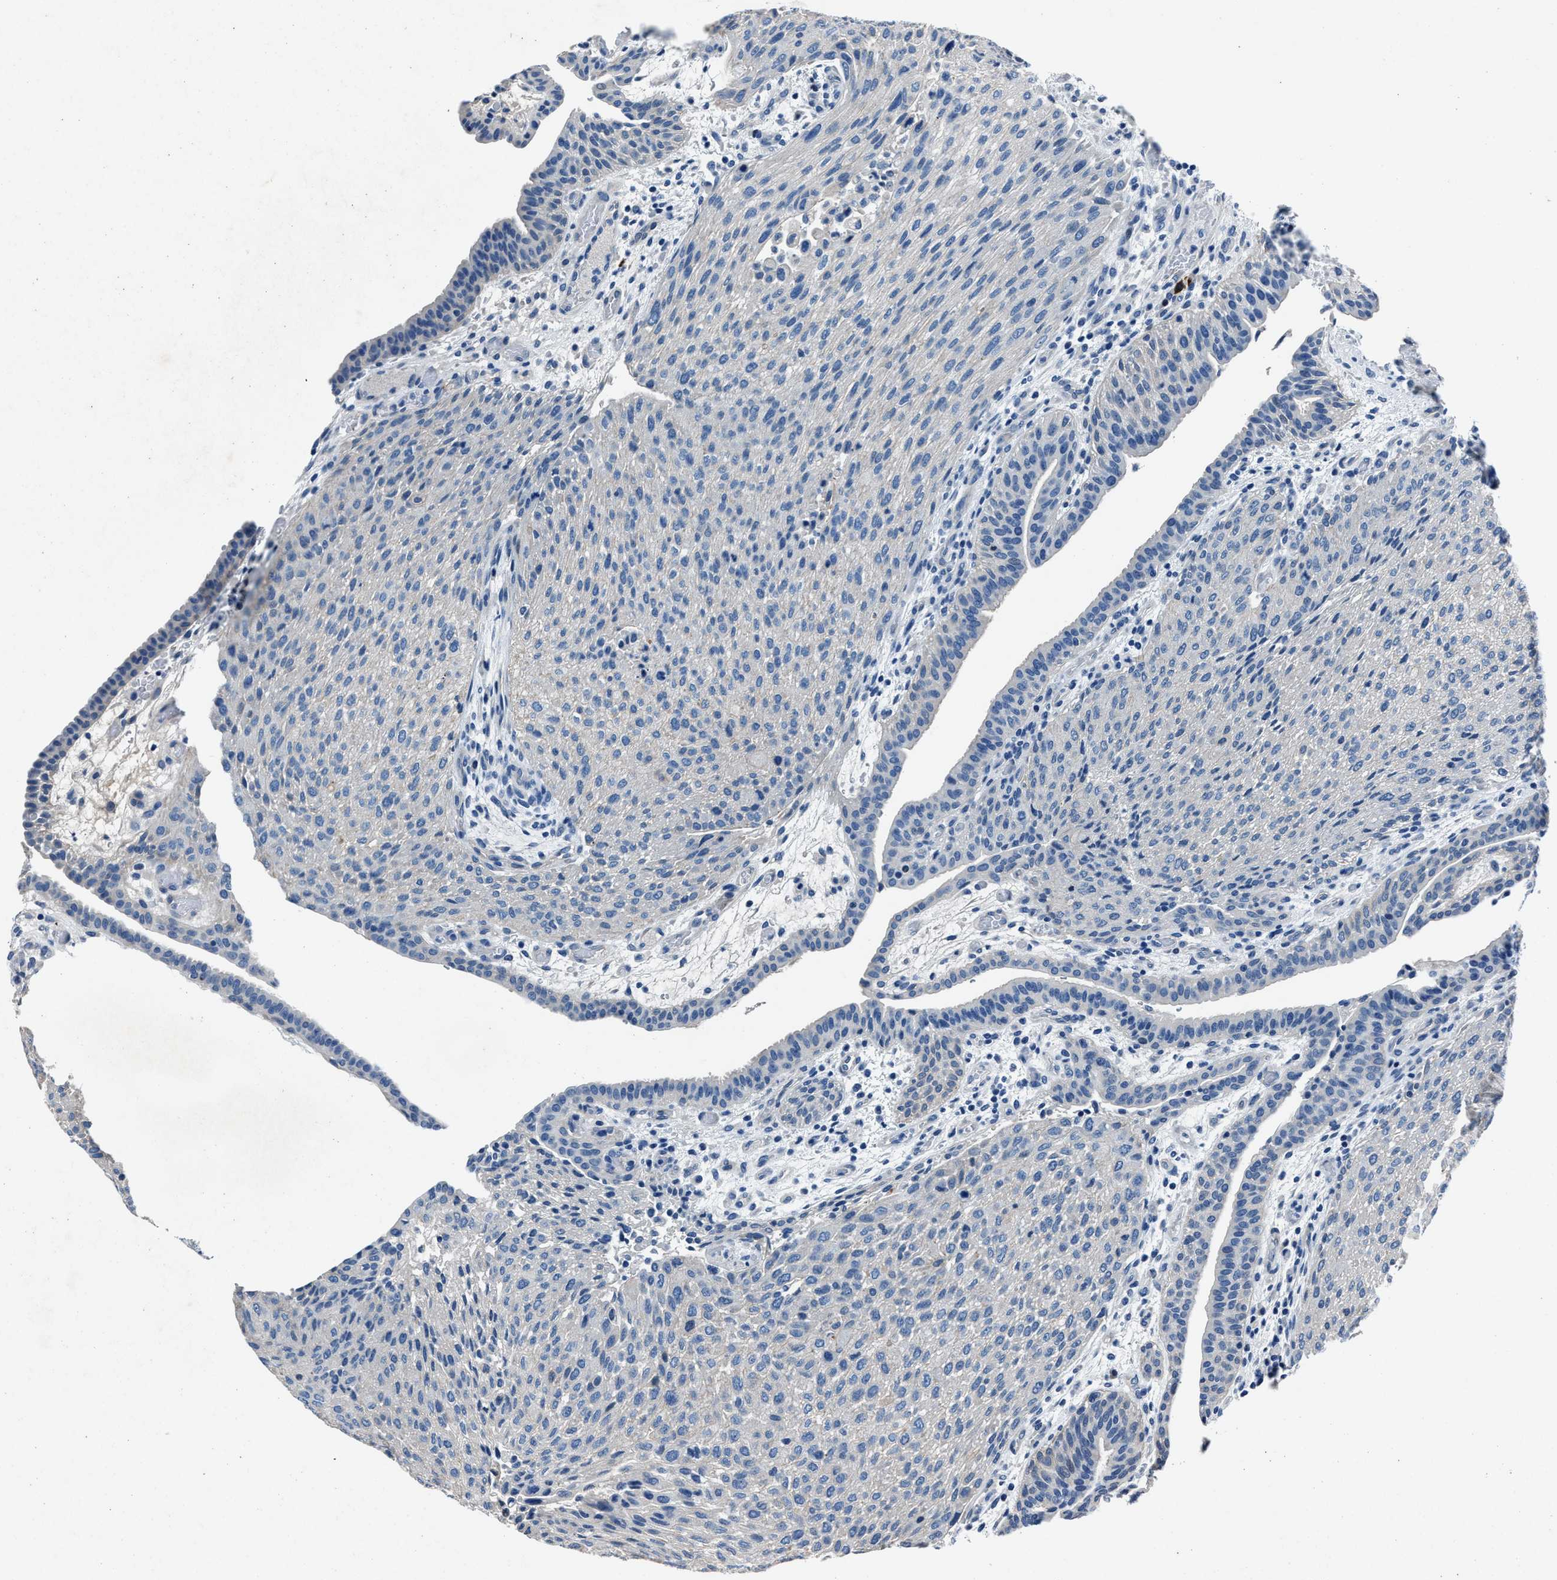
{"staining": {"intensity": "negative", "quantity": "none", "location": "none"}, "tissue": "urothelial cancer", "cell_type": "Tumor cells", "image_type": "cancer", "snomed": [{"axis": "morphology", "description": "Urothelial carcinoma, Low grade"}, {"axis": "morphology", "description": "Urothelial carcinoma, High grade"}, {"axis": "topography", "description": "Urinary bladder"}], "caption": "This is a histopathology image of IHC staining of urothelial cancer, which shows no positivity in tumor cells.", "gene": "NACAD", "patient": {"sex": "male", "age": 35}}